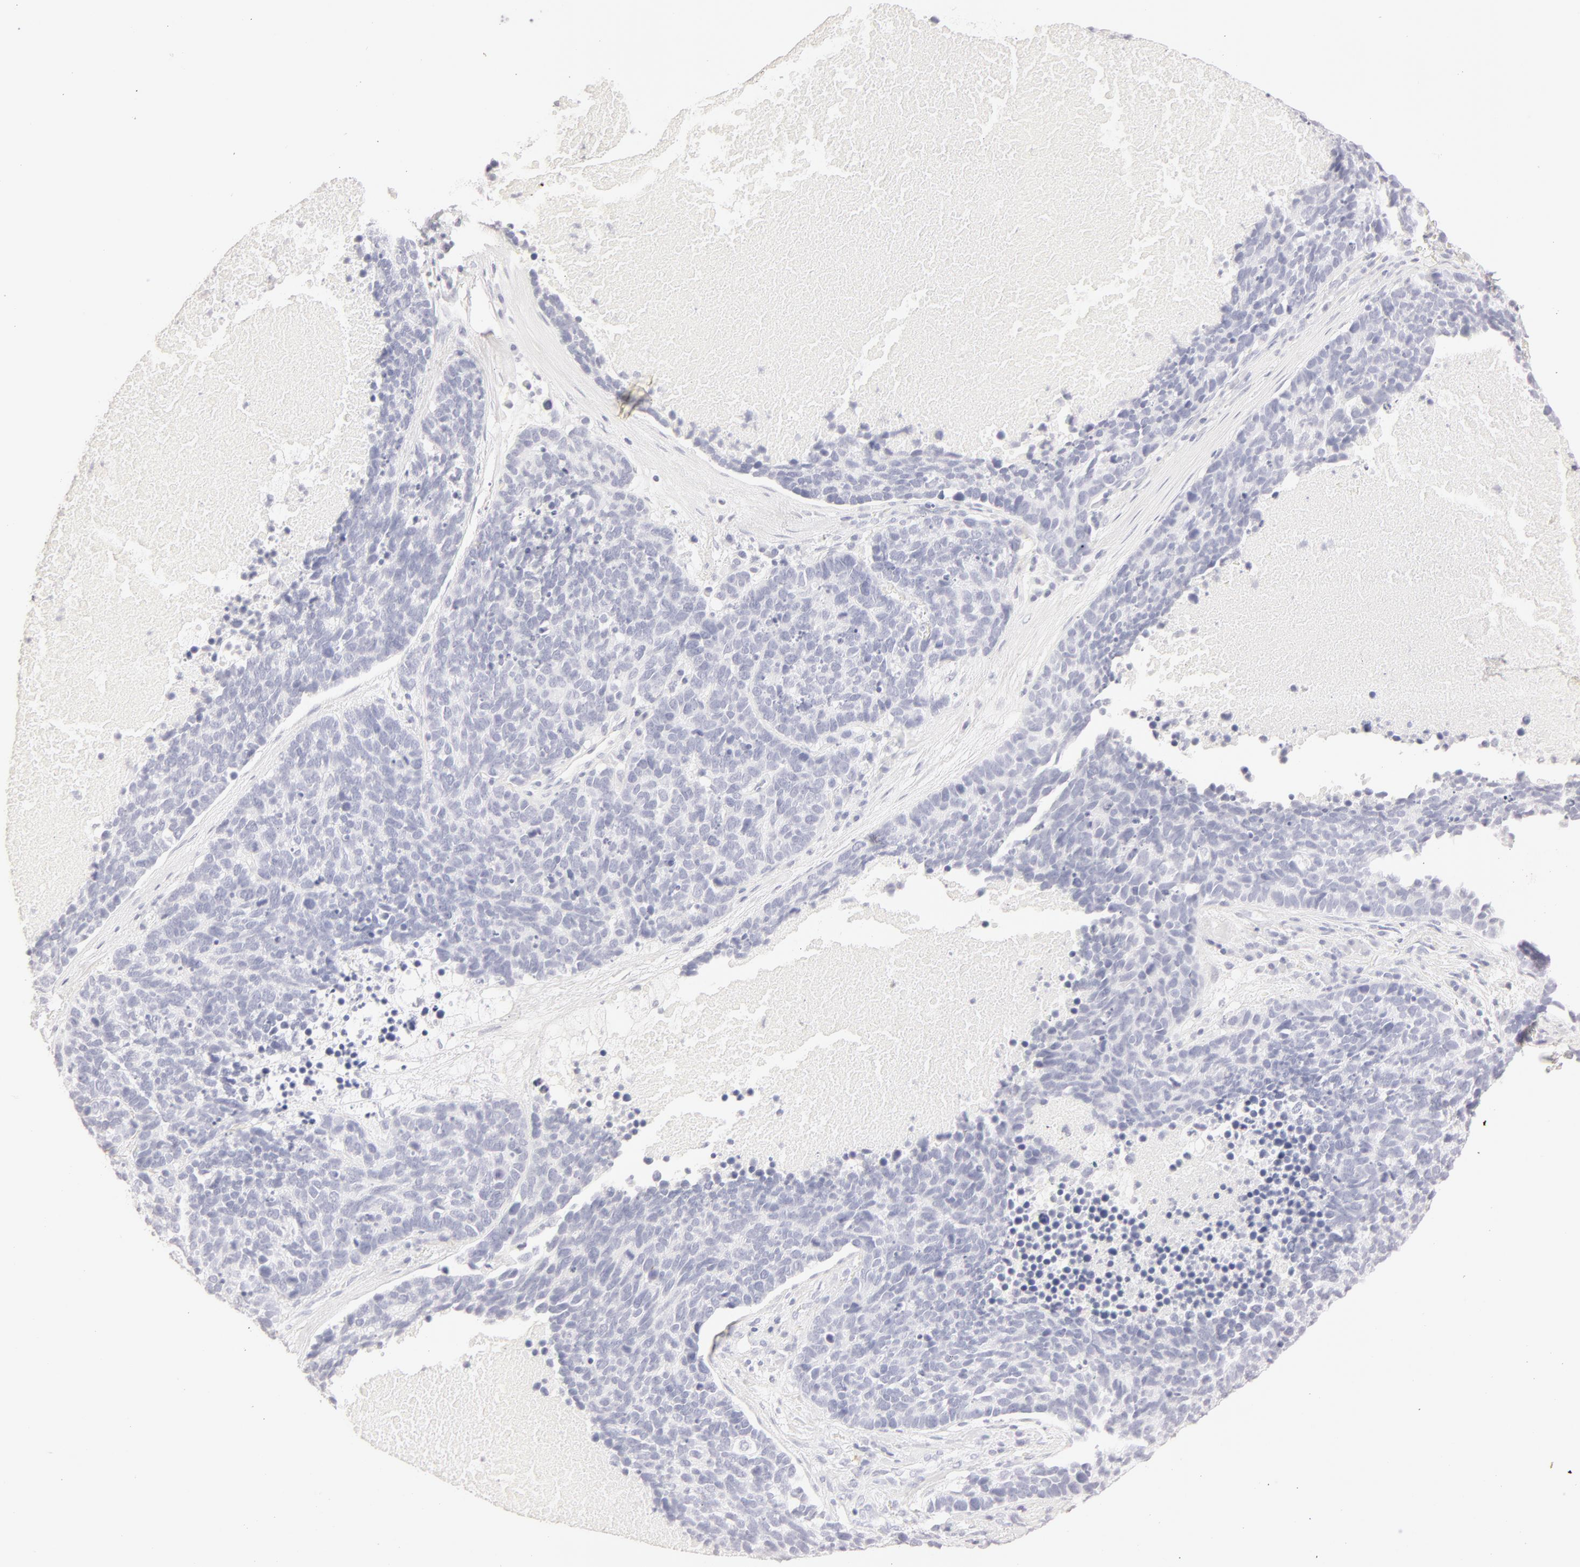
{"staining": {"intensity": "negative", "quantity": "none", "location": "none"}, "tissue": "lung cancer", "cell_type": "Tumor cells", "image_type": "cancer", "snomed": [{"axis": "morphology", "description": "Neoplasm, malignant, NOS"}, {"axis": "topography", "description": "Lung"}], "caption": "Histopathology image shows no protein positivity in tumor cells of lung neoplasm (malignant) tissue.", "gene": "LGALS7B", "patient": {"sex": "female", "age": 75}}